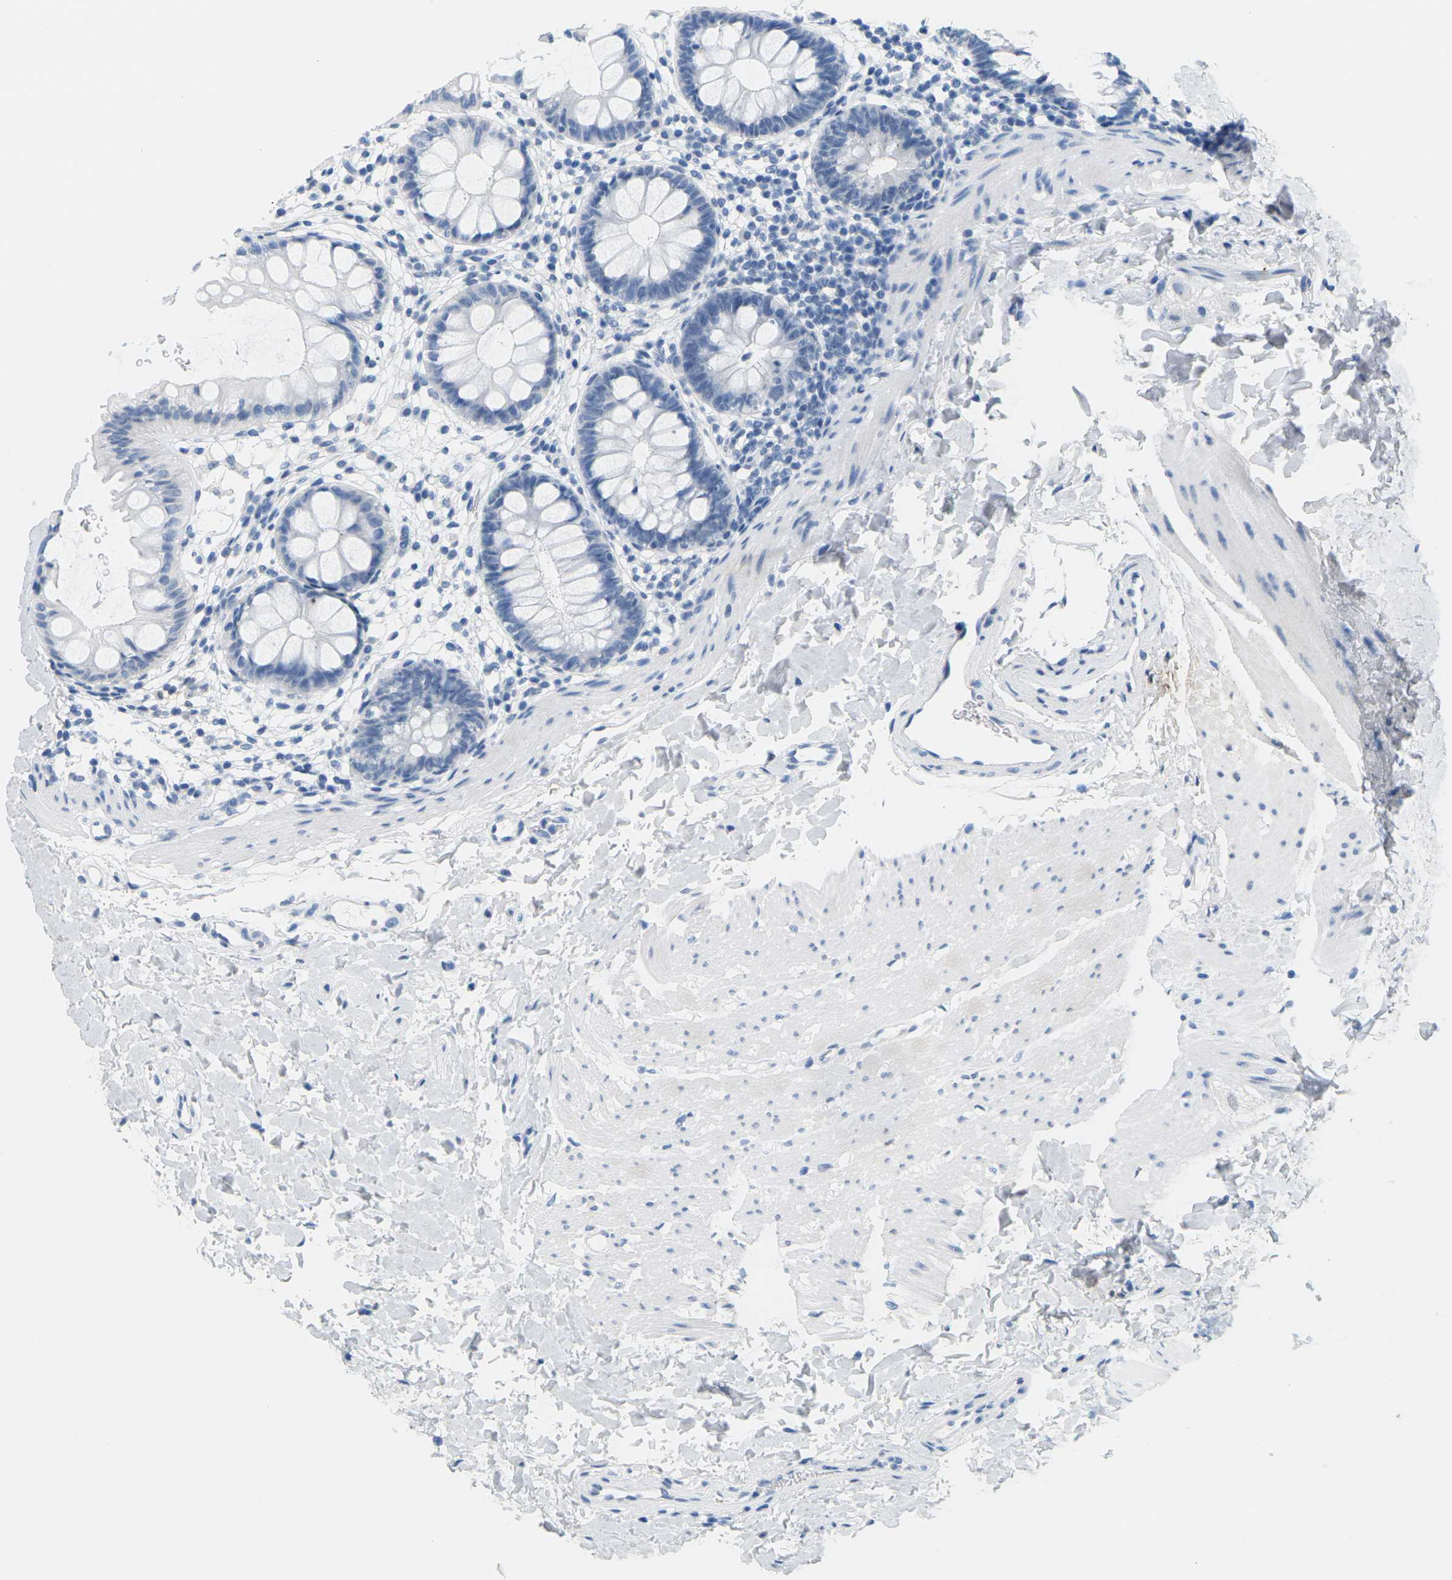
{"staining": {"intensity": "negative", "quantity": "none", "location": "none"}, "tissue": "rectum", "cell_type": "Glandular cells", "image_type": "normal", "snomed": [{"axis": "morphology", "description": "Normal tissue, NOS"}, {"axis": "topography", "description": "Rectum"}], "caption": "The histopathology image shows no significant positivity in glandular cells of rectum.", "gene": "CTAG1A", "patient": {"sex": "female", "age": 24}}